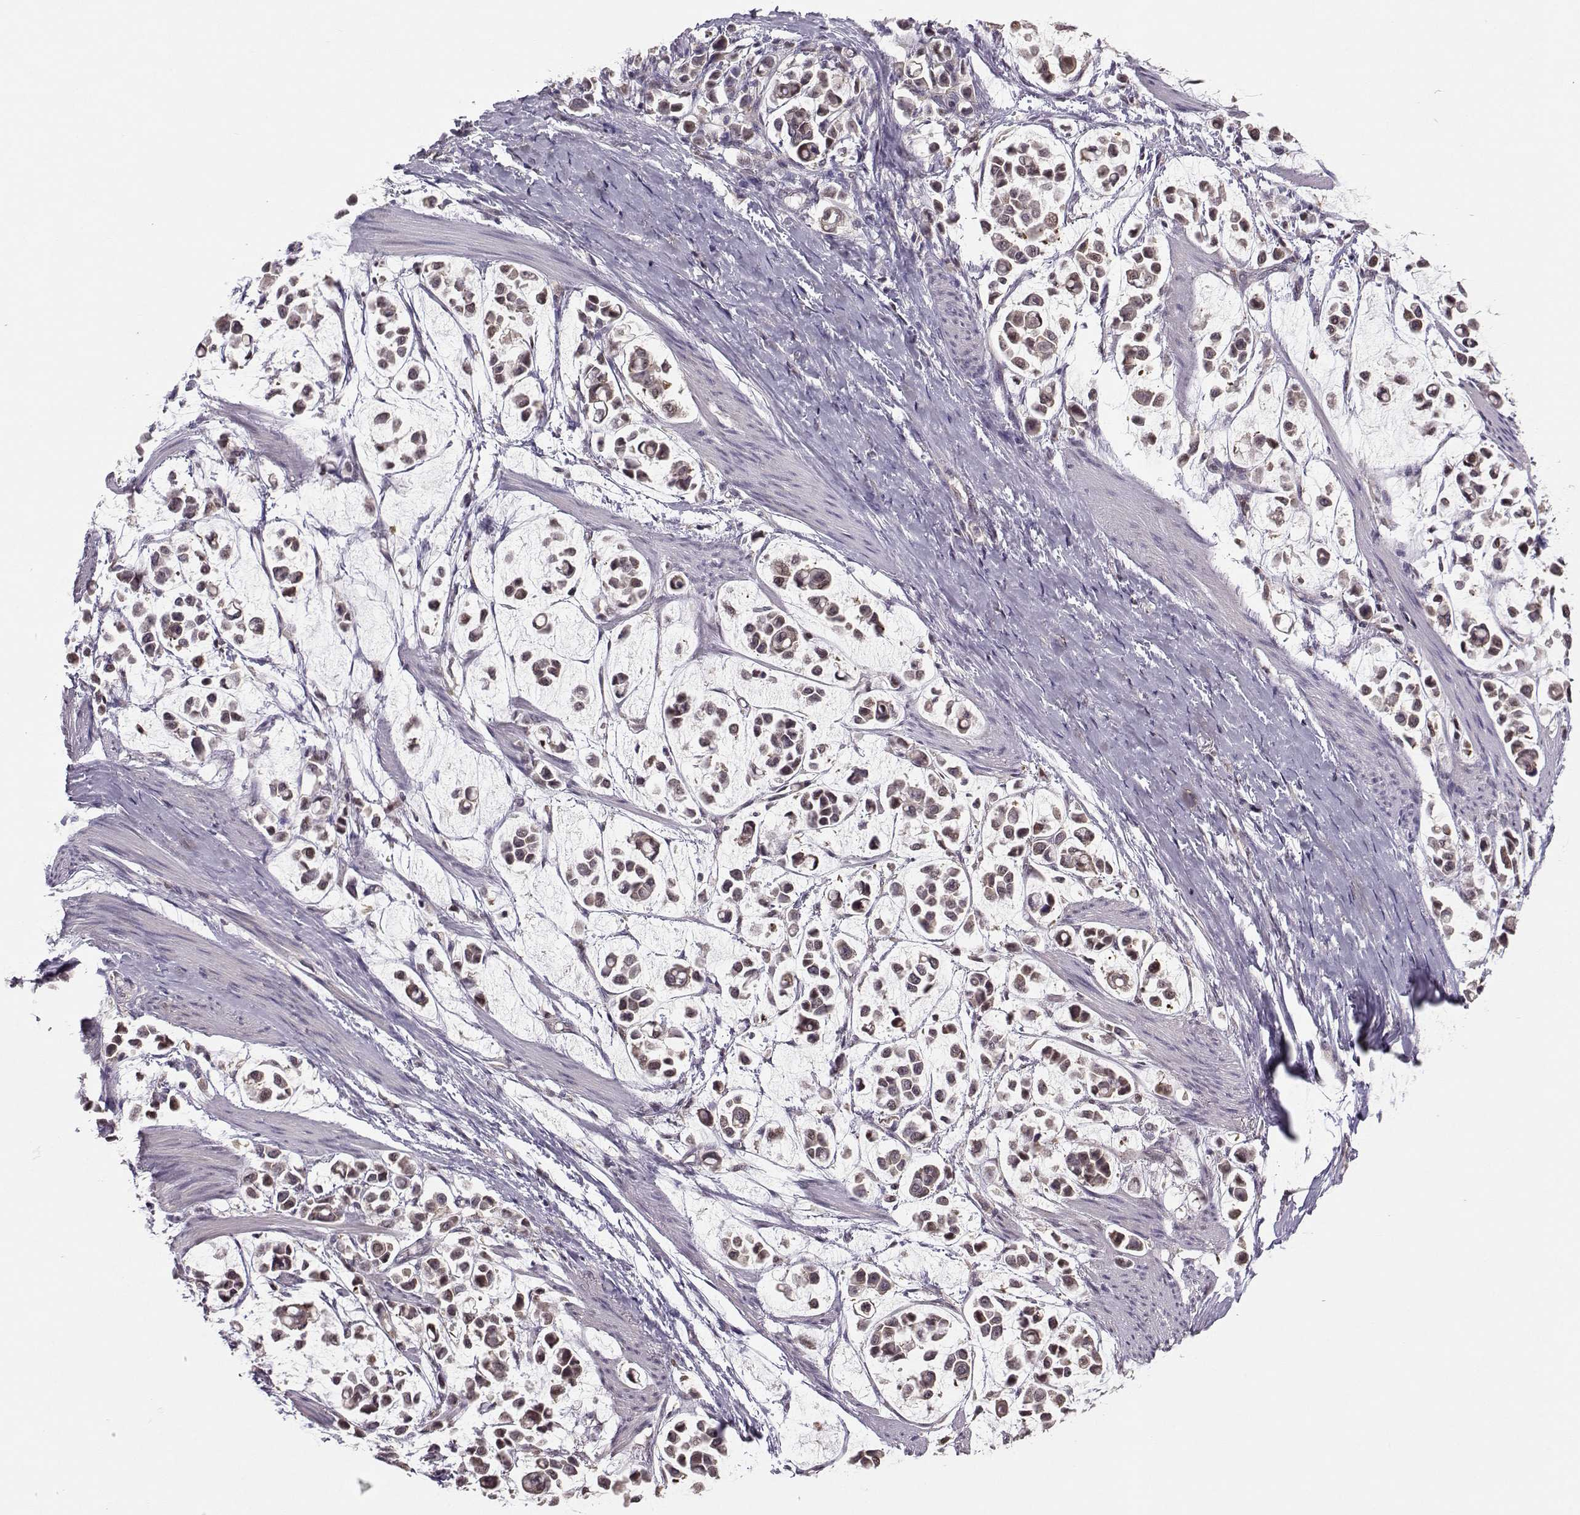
{"staining": {"intensity": "weak", "quantity": "<25%", "location": "nuclear"}, "tissue": "stomach cancer", "cell_type": "Tumor cells", "image_type": "cancer", "snomed": [{"axis": "morphology", "description": "Adenocarcinoma, NOS"}, {"axis": "topography", "description": "Stomach"}], "caption": "DAB (3,3'-diaminobenzidine) immunohistochemical staining of stomach adenocarcinoma demonstrates no significant staining in tumor cells.", "gene": "PKP2", "patient": {"sex": "male", "age": 82}}